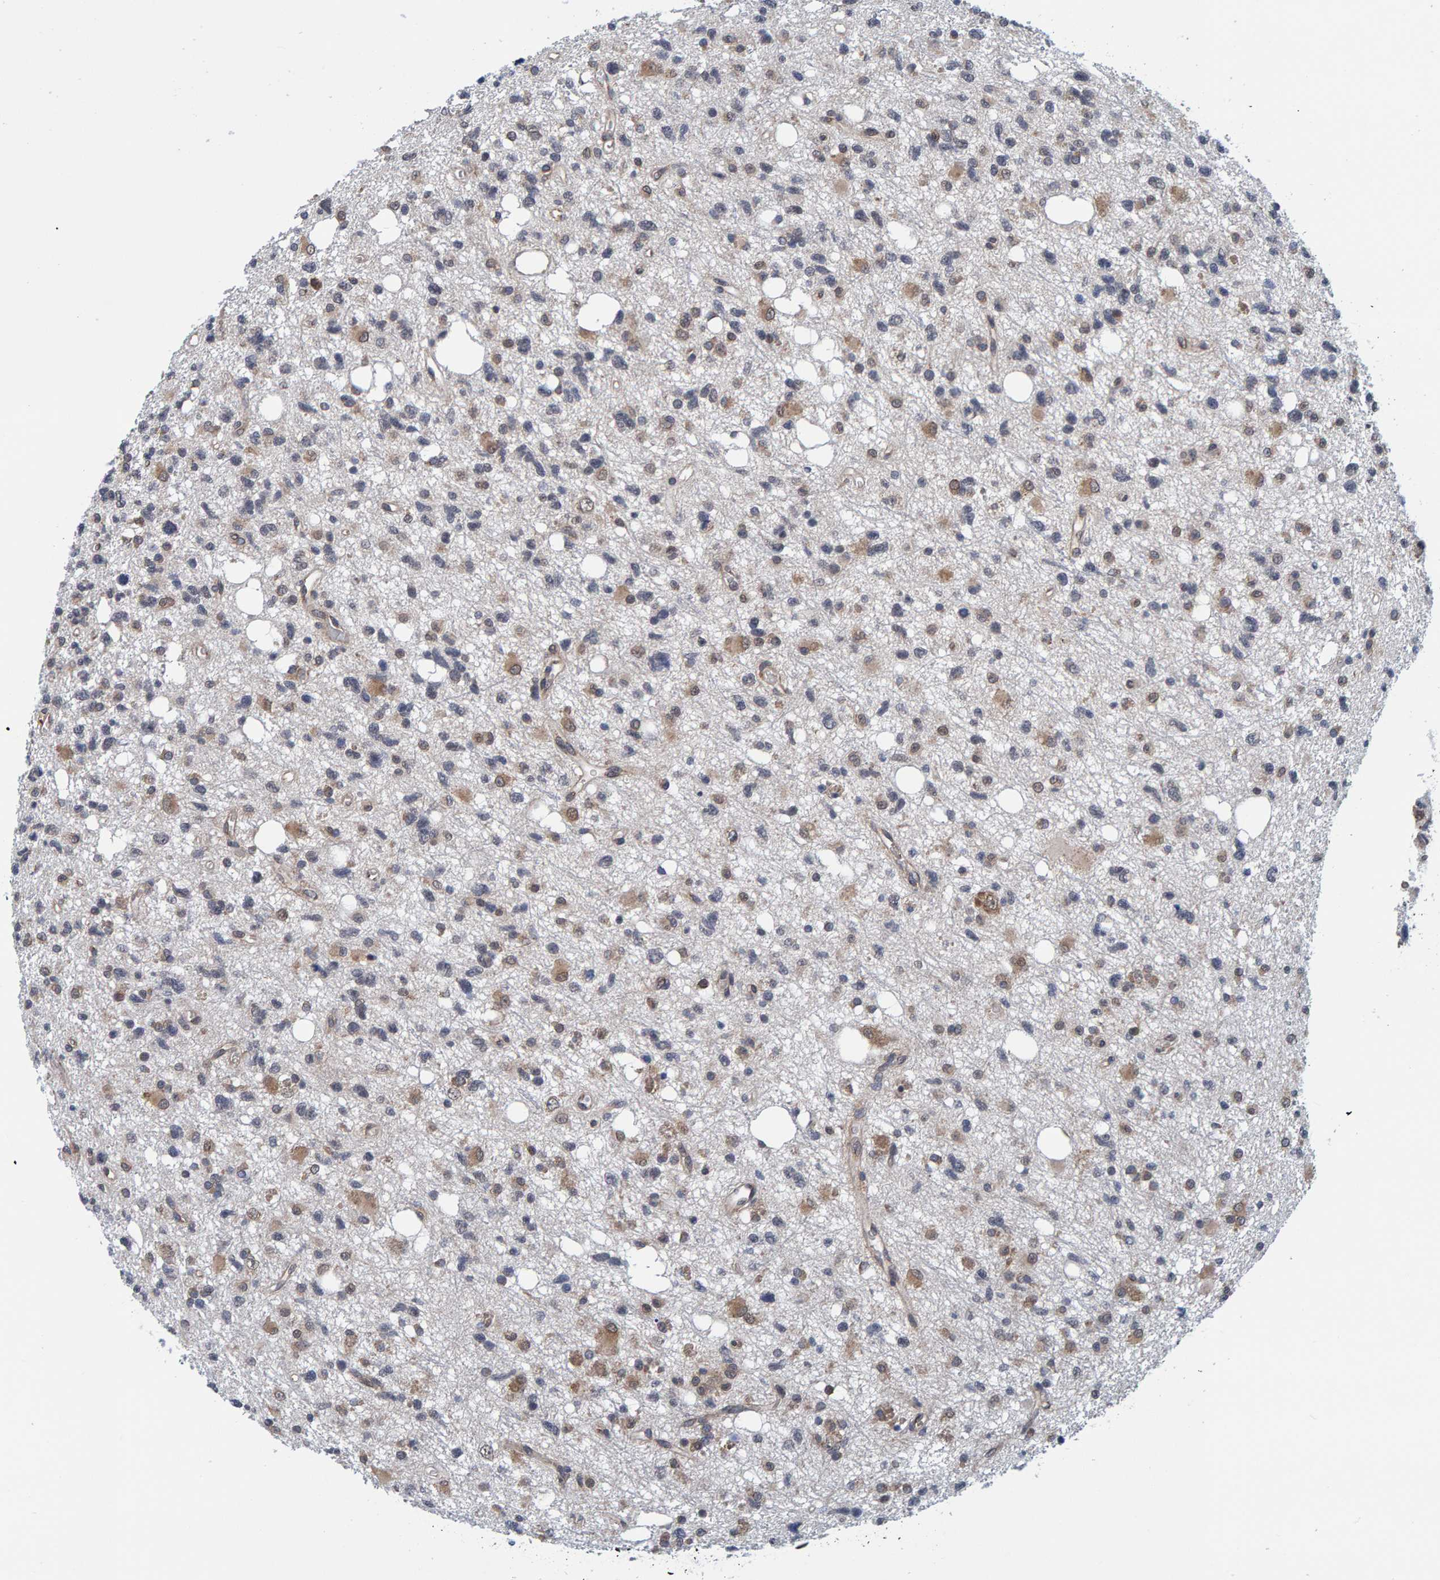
{"staining": {"intensity": "moderate", "quantity": "<25%", "location": "cytoplasmic/membranous,nuclear"}, "tissue": "glioma", "cell_type": "Tumor cells", "image_type": "cancer", "snomed": [{"axis": "morphology", "description": "Glioma, malignant, High grade"}, {"axis": "topography", "description": "Brain"}], "caption": "Protein staining of malignant glioma (high-grade) tissue reveals moderate cytoplasmic/membranous and nuclear staining in approximately <25% of tumor cells.", "gene": "SCRN2", "patient": {"sex": "female", "age": 62}}